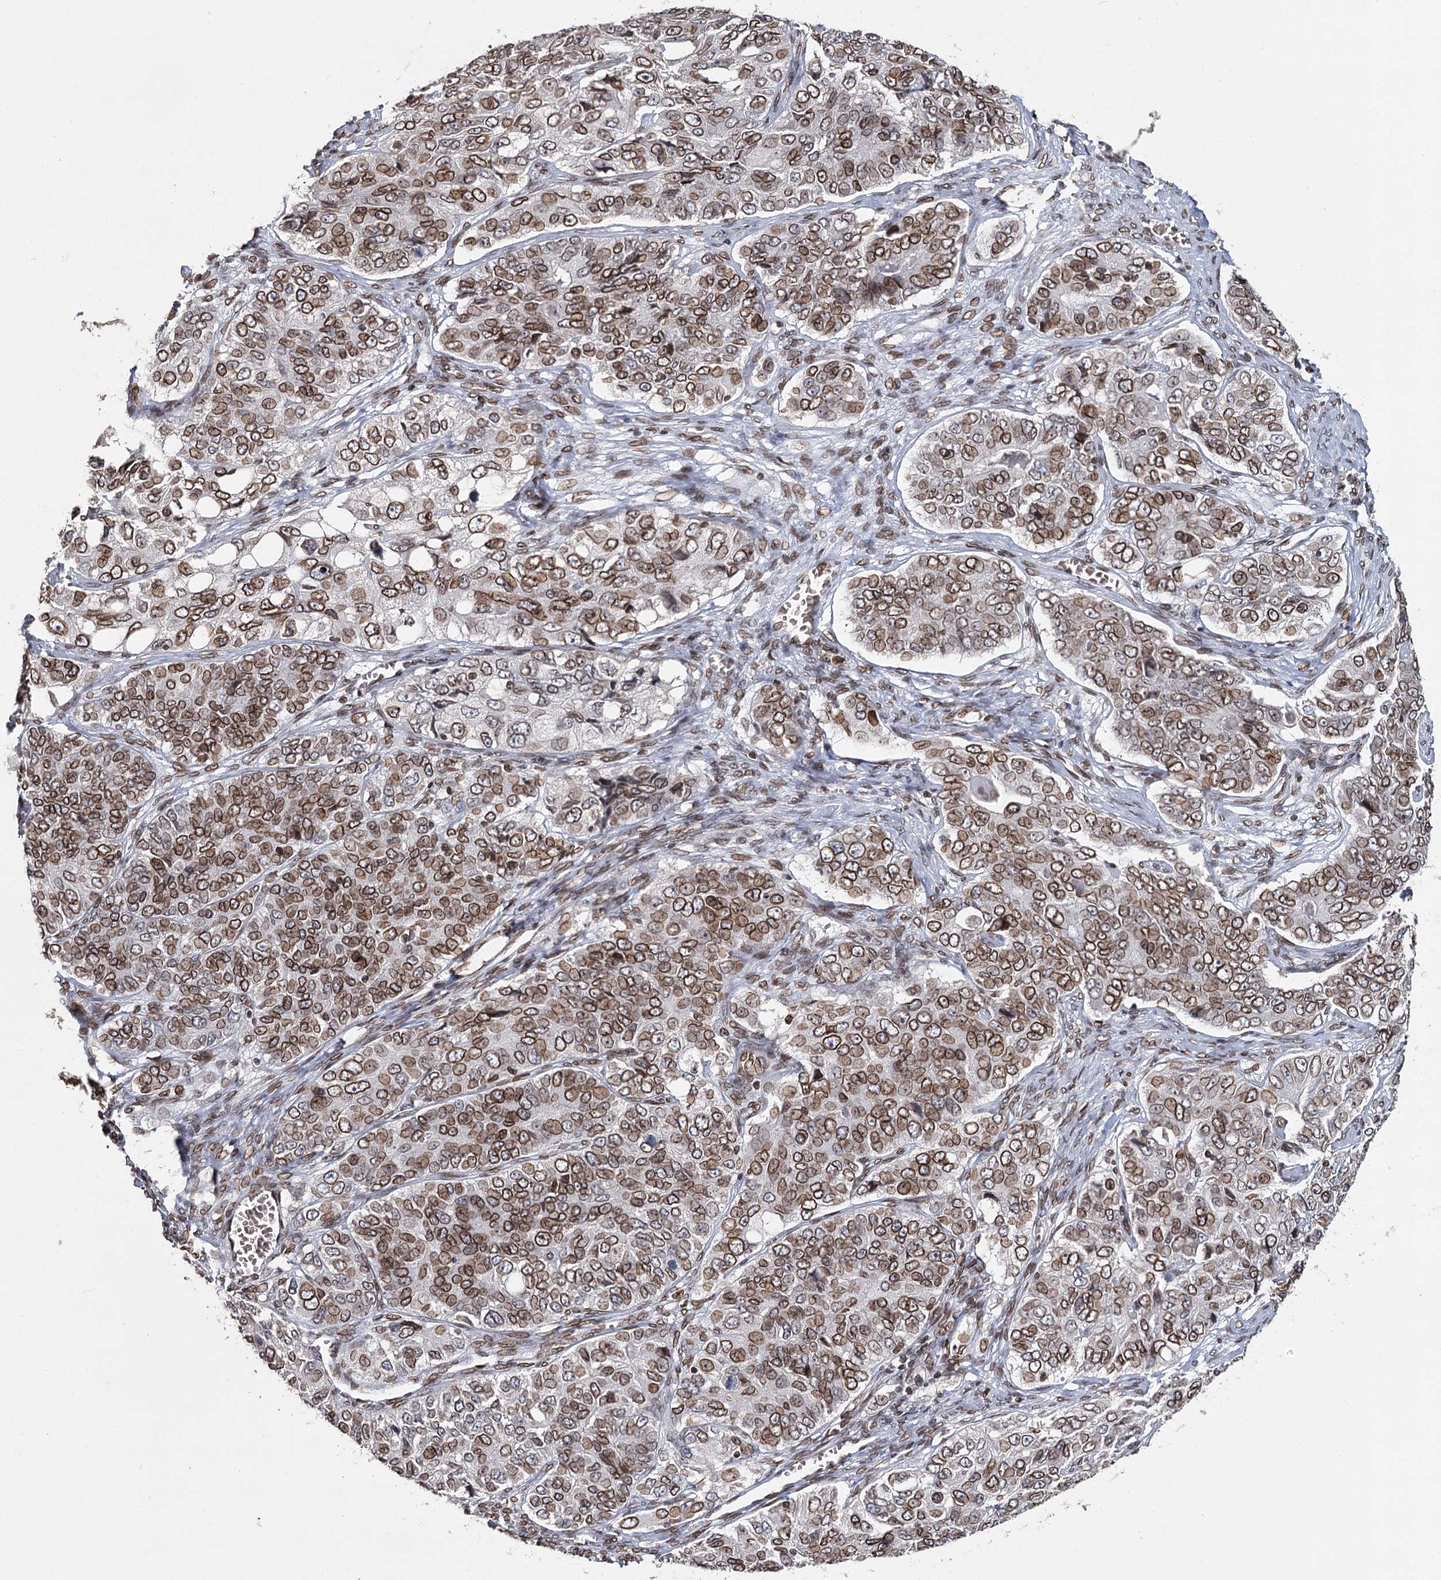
{"staining": {"intensity": "moderate", "quantity": ">75%", "location": "cytoplasmic/membranous,nuclear"}, "tissue": "ovarian cancer", "cell_type": "Tumor cells", "image_type": "cancer", "snomed": [{"axis": "morphology", "description": "Carcinoma, endometroid"}, {"axis": "topography", "description": "Ovary"}], "caption": "Brown immunohistochemical staining in ovarian endometroid carcinoma demonstrates moderate cytoplasmic/membranous and nuclear expression in approximately >75% of tumor cells.", "gene": "KIAA0930", "patient": {"sex": "female", "age": 51}}